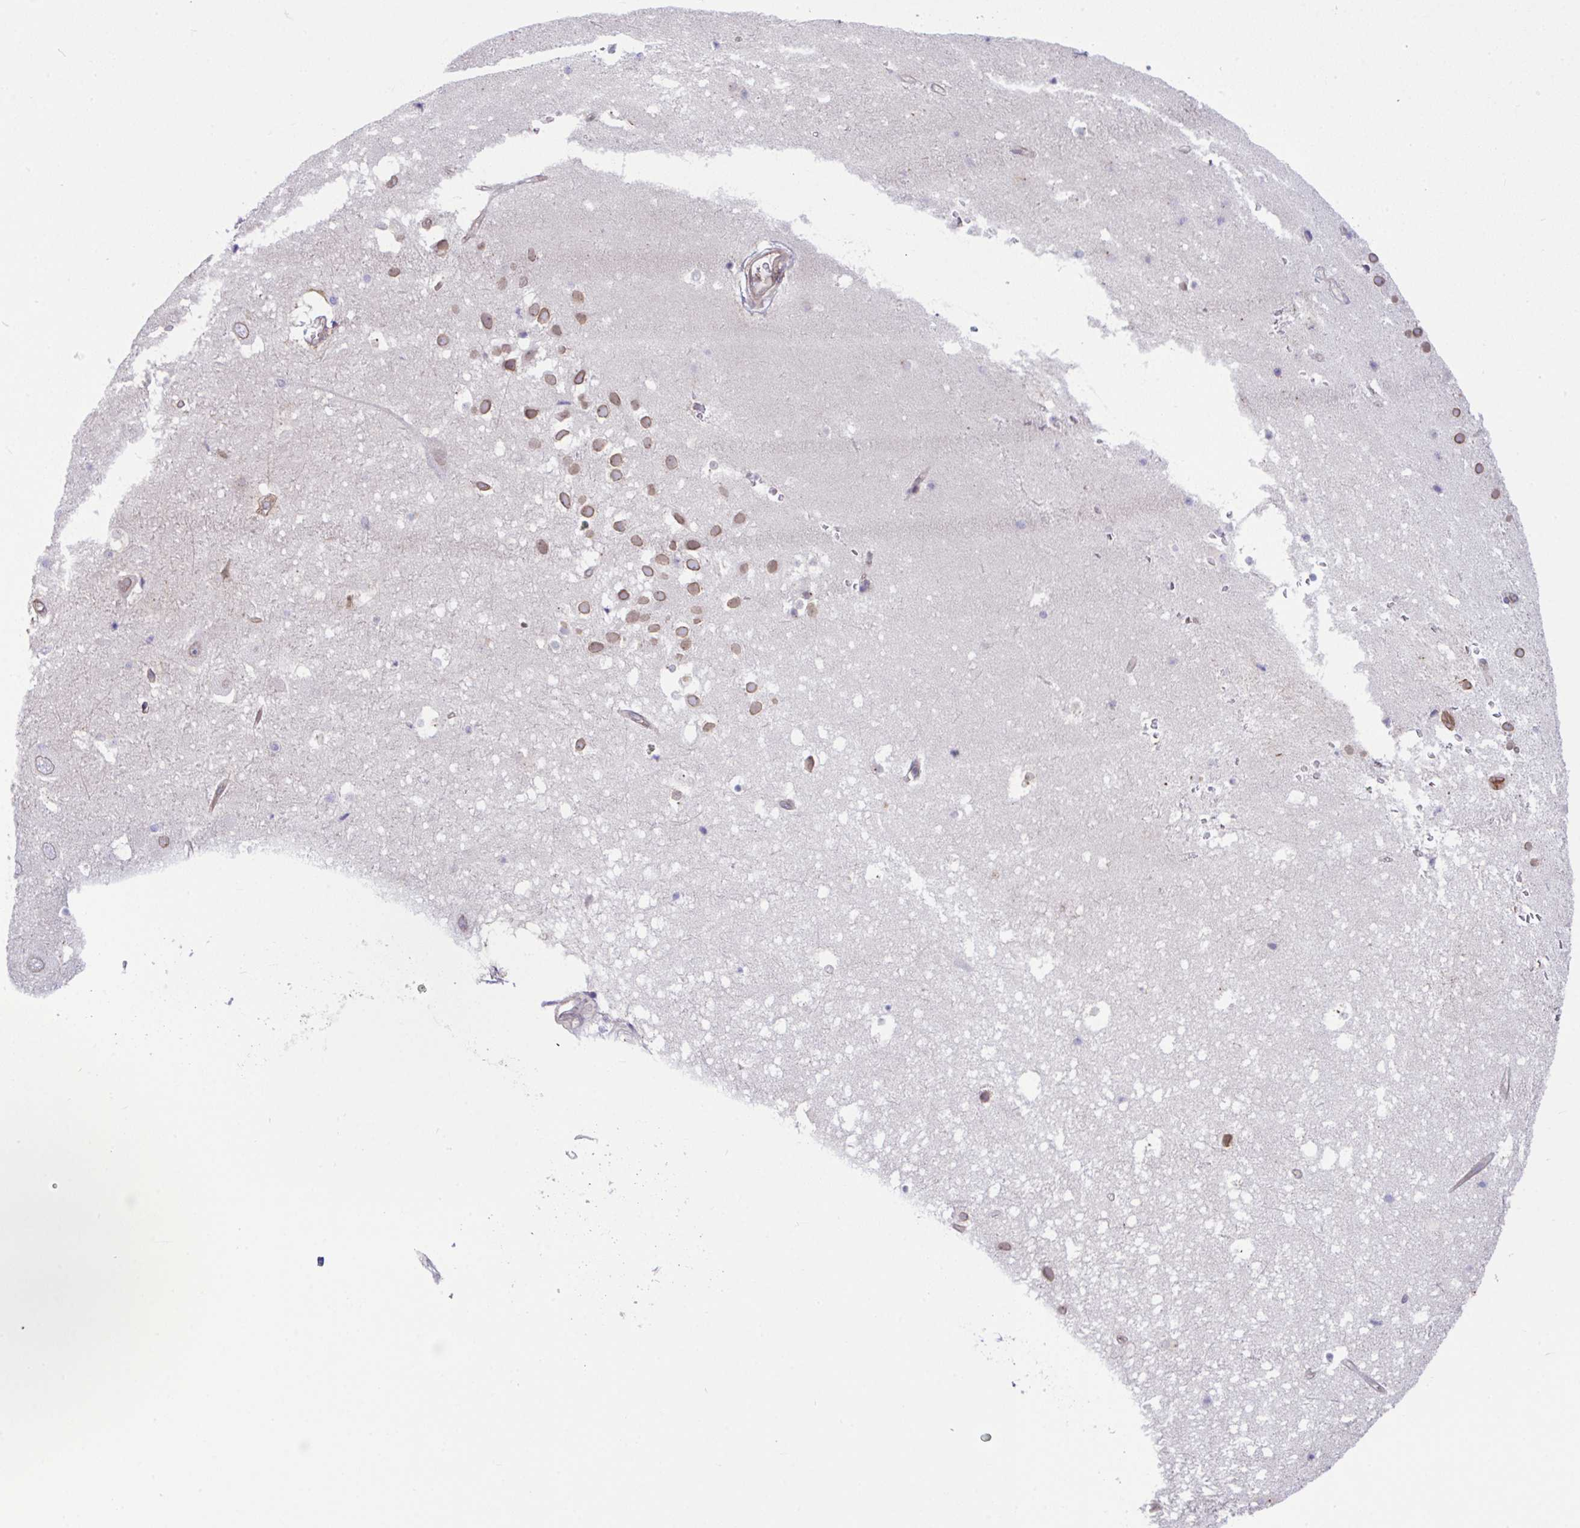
{"staining": {"intensity": "moderate", "quantity": ">75%", "location": "cytoplasmic/membranous,nuclear"}, "tissue": "hippocampus", "cell_type": "Glial cells", "image_type": "normal", "snomed": [{"axis": "morphology", "description": "Normal tissue, NOS"}, {"axis": "topography", "description": "Hippocampus"}], "caption": "The micrograph reveals immunohistochemical staining of benign hippocampus. There is moderate cytoplasmic/membranous,nuclear staining is seen in approximately >75% of glial cells. (Brightfield microscopy of DAB IHC at high magnification).", "gene": "ZBED3", "patient": {"sex": "male", "age": 26}}